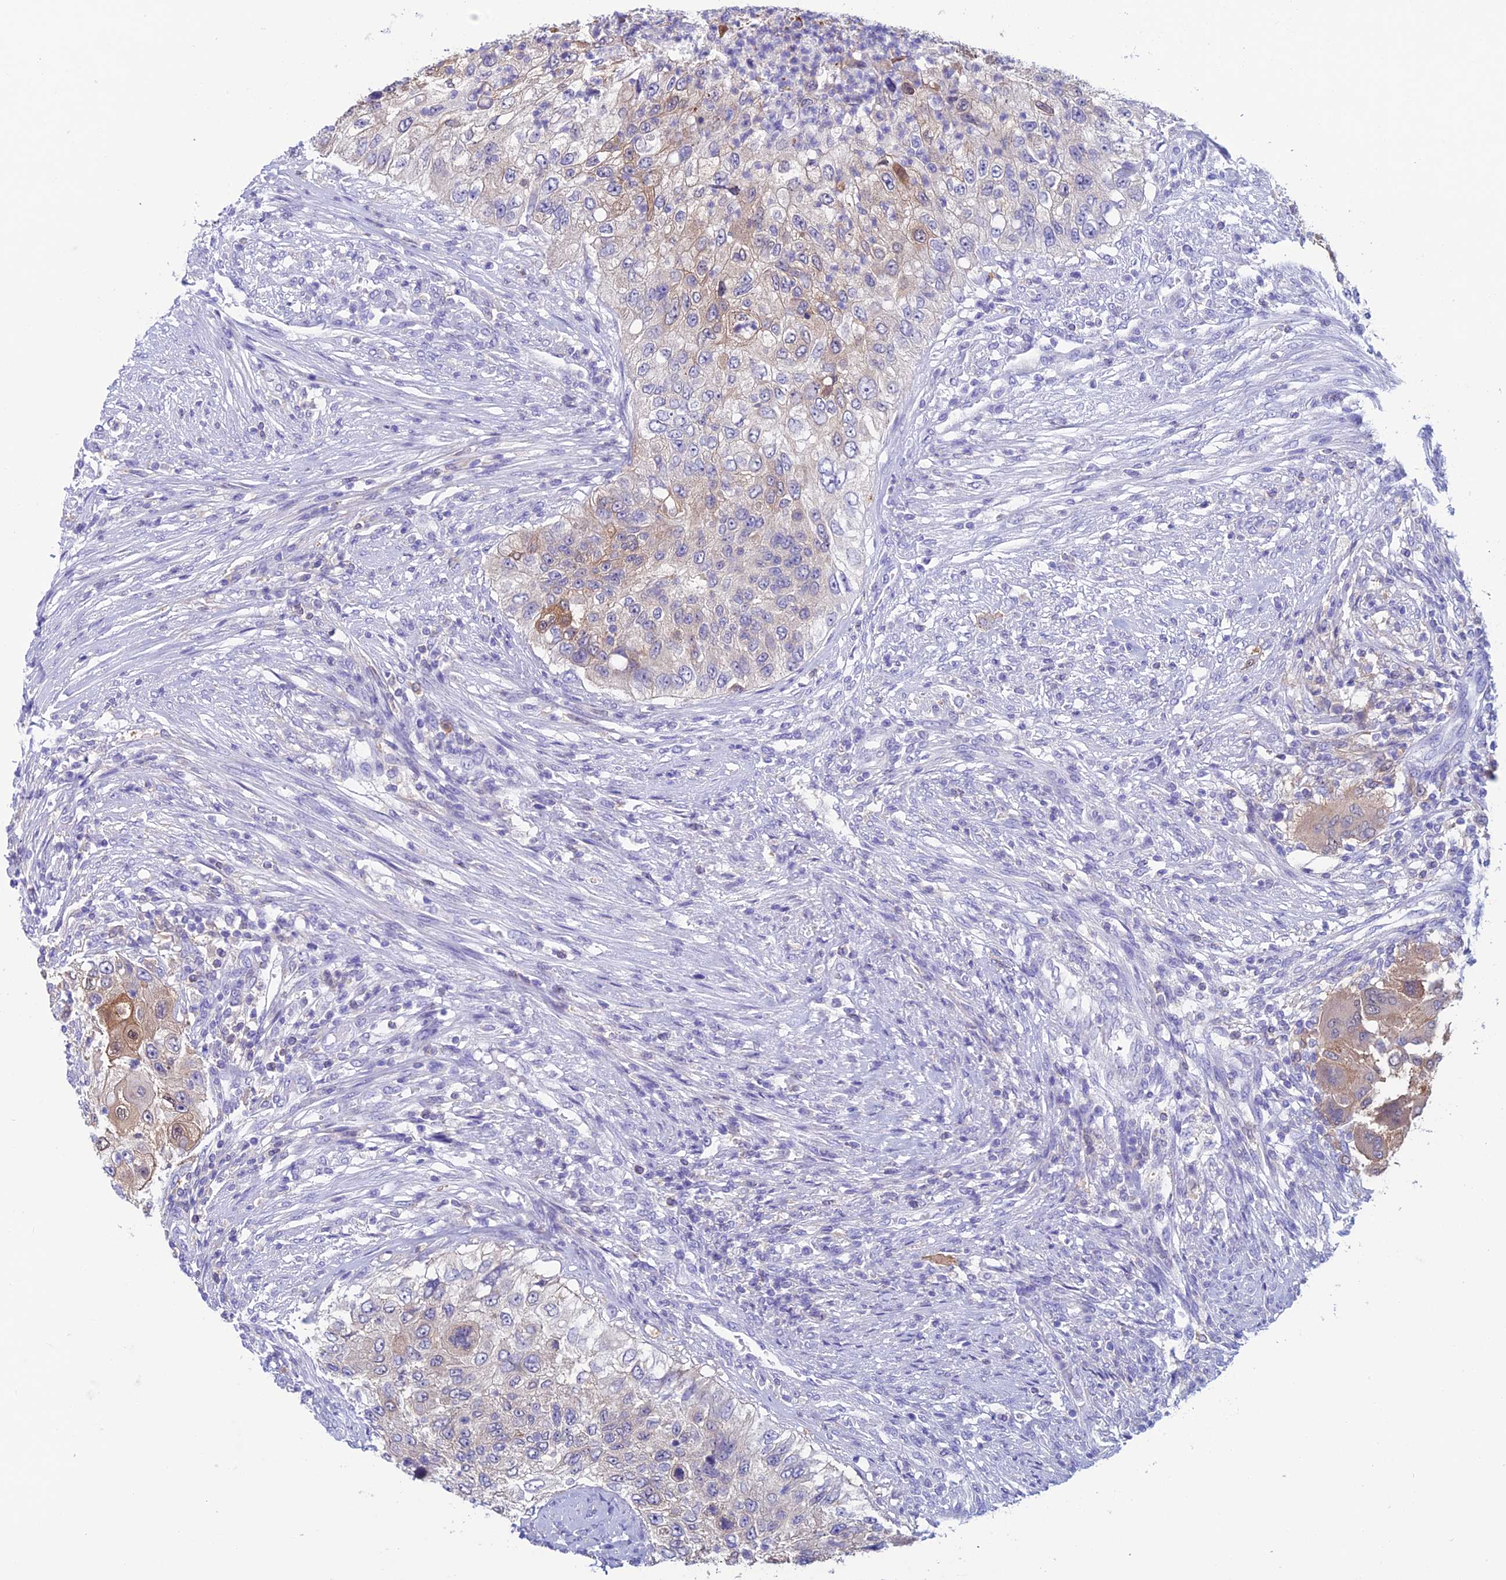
{"staining": {"intensity": "moderate", "quantity": "25%-75%", "location": "cytoplasmic/membranous,nuclear"}, "tissue": "urothelial cancer", "cell_type": "Tumor cells", "image_type": "cancer", "snomed": [{"axis": "morphology", "description": "Urothelial carcinoma, High grade"}, {"axis": "topography", "description": "Urinary bladder"}], "caption": "Protein analysis of urothelial carcinoma (high-grade) tissue exhibits moderate cytoplasmic/membranous and nuclear expression in about 25%-75% of tumor cells. (DAB IHC with brightfield microscopy, high magnification).", "gene": "KCNK17", "patient": {"sex": "female", "age": 60}}